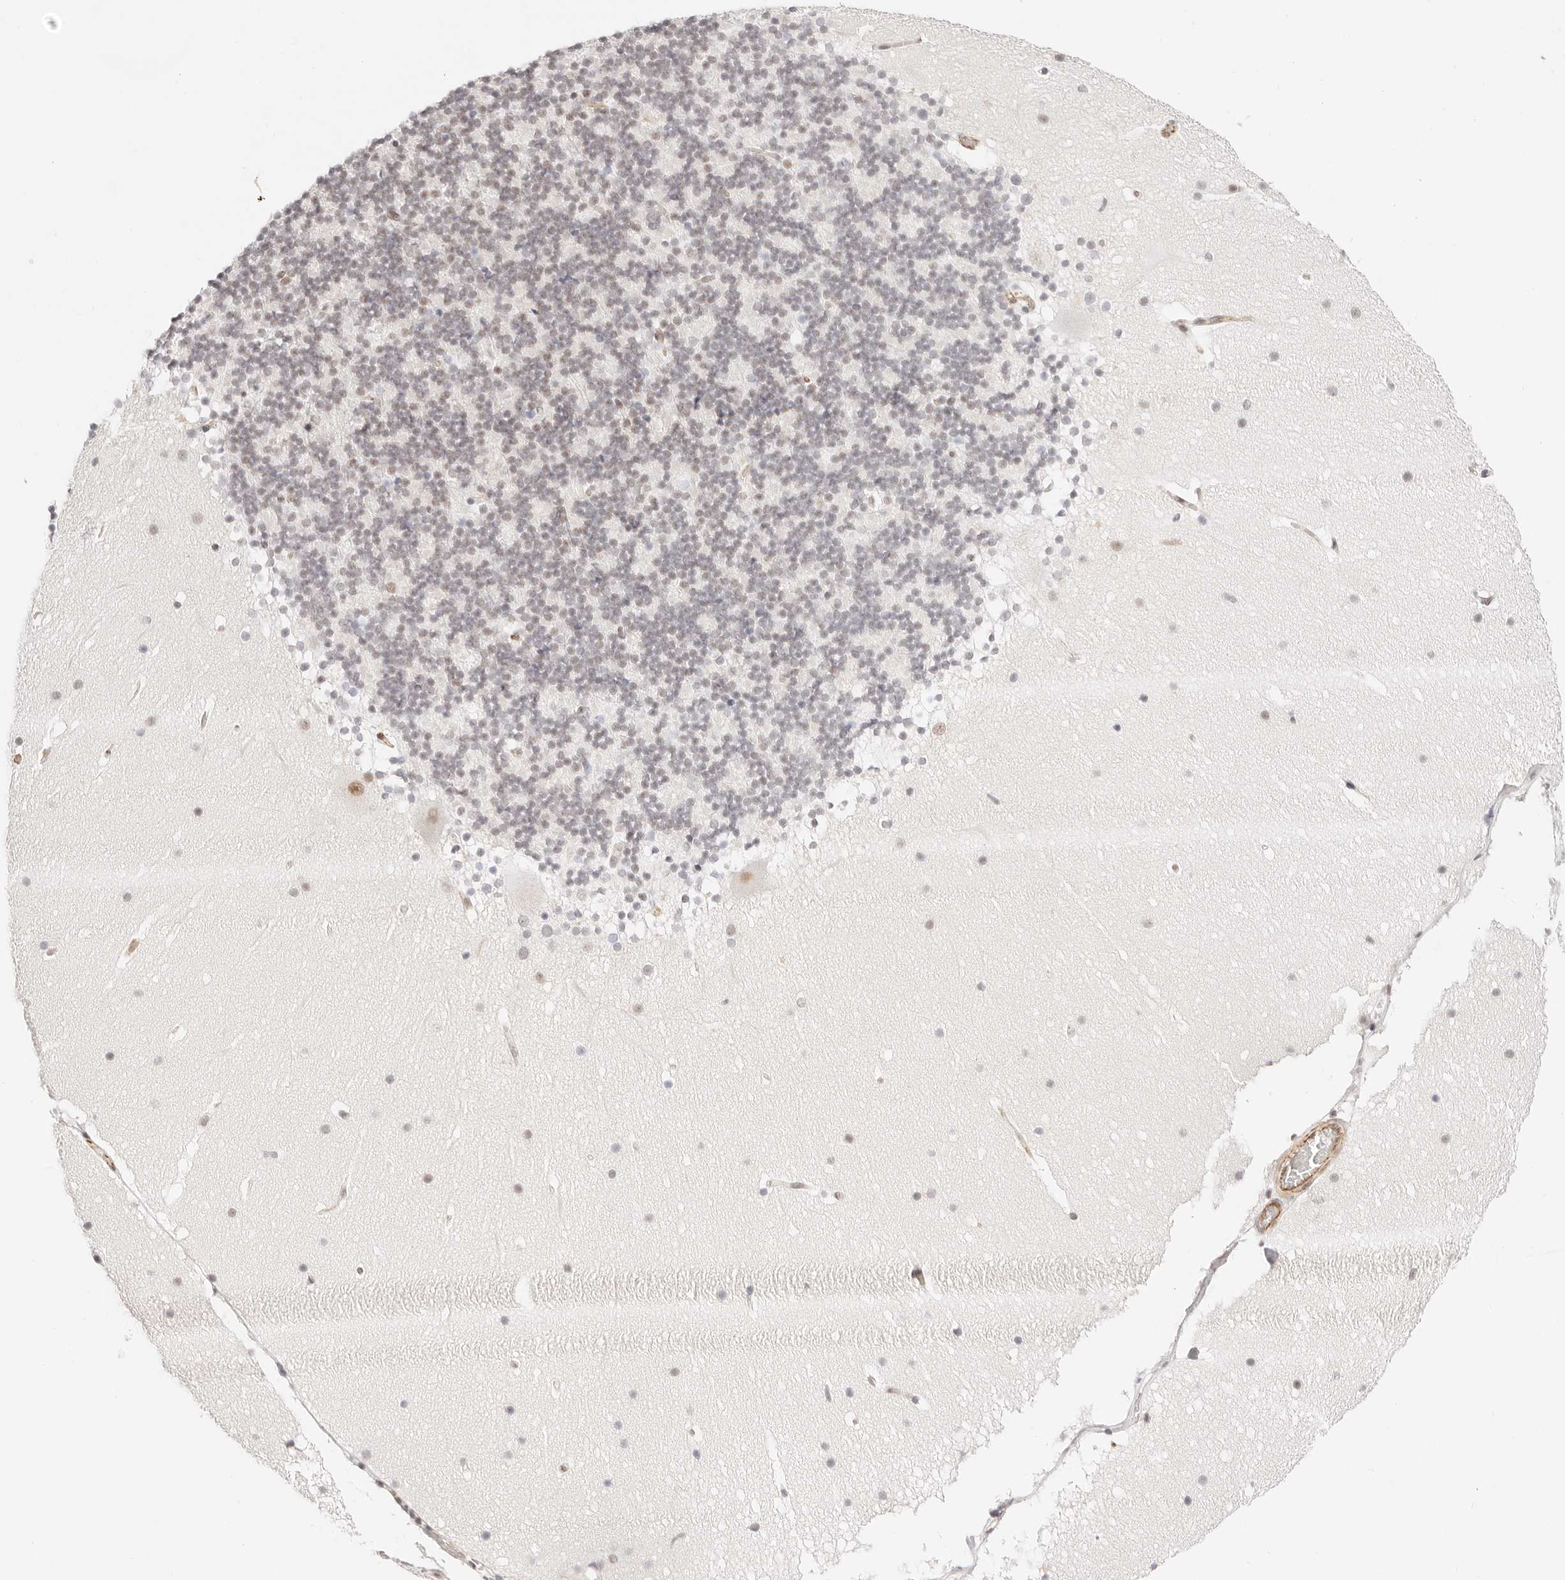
{"staining": {"intensity": "negative", "quantity": "none", "location": "none"}, "tissue": "cerebellum", "cell_type": "Cells in granular layer", "image_type": "normal", "snomed": [{"axis": "morphology", "description": "Normal tissue, NOS"}, {"axis": "topography", "description": "Cerebellum"}], "caption": "Immunohistochemical staining of unremarkable human cerebellum shows no significant expression in cells in granular layer.", "gene": "ZC3H11A", "patient": {"sex": "male", "age": 57}}